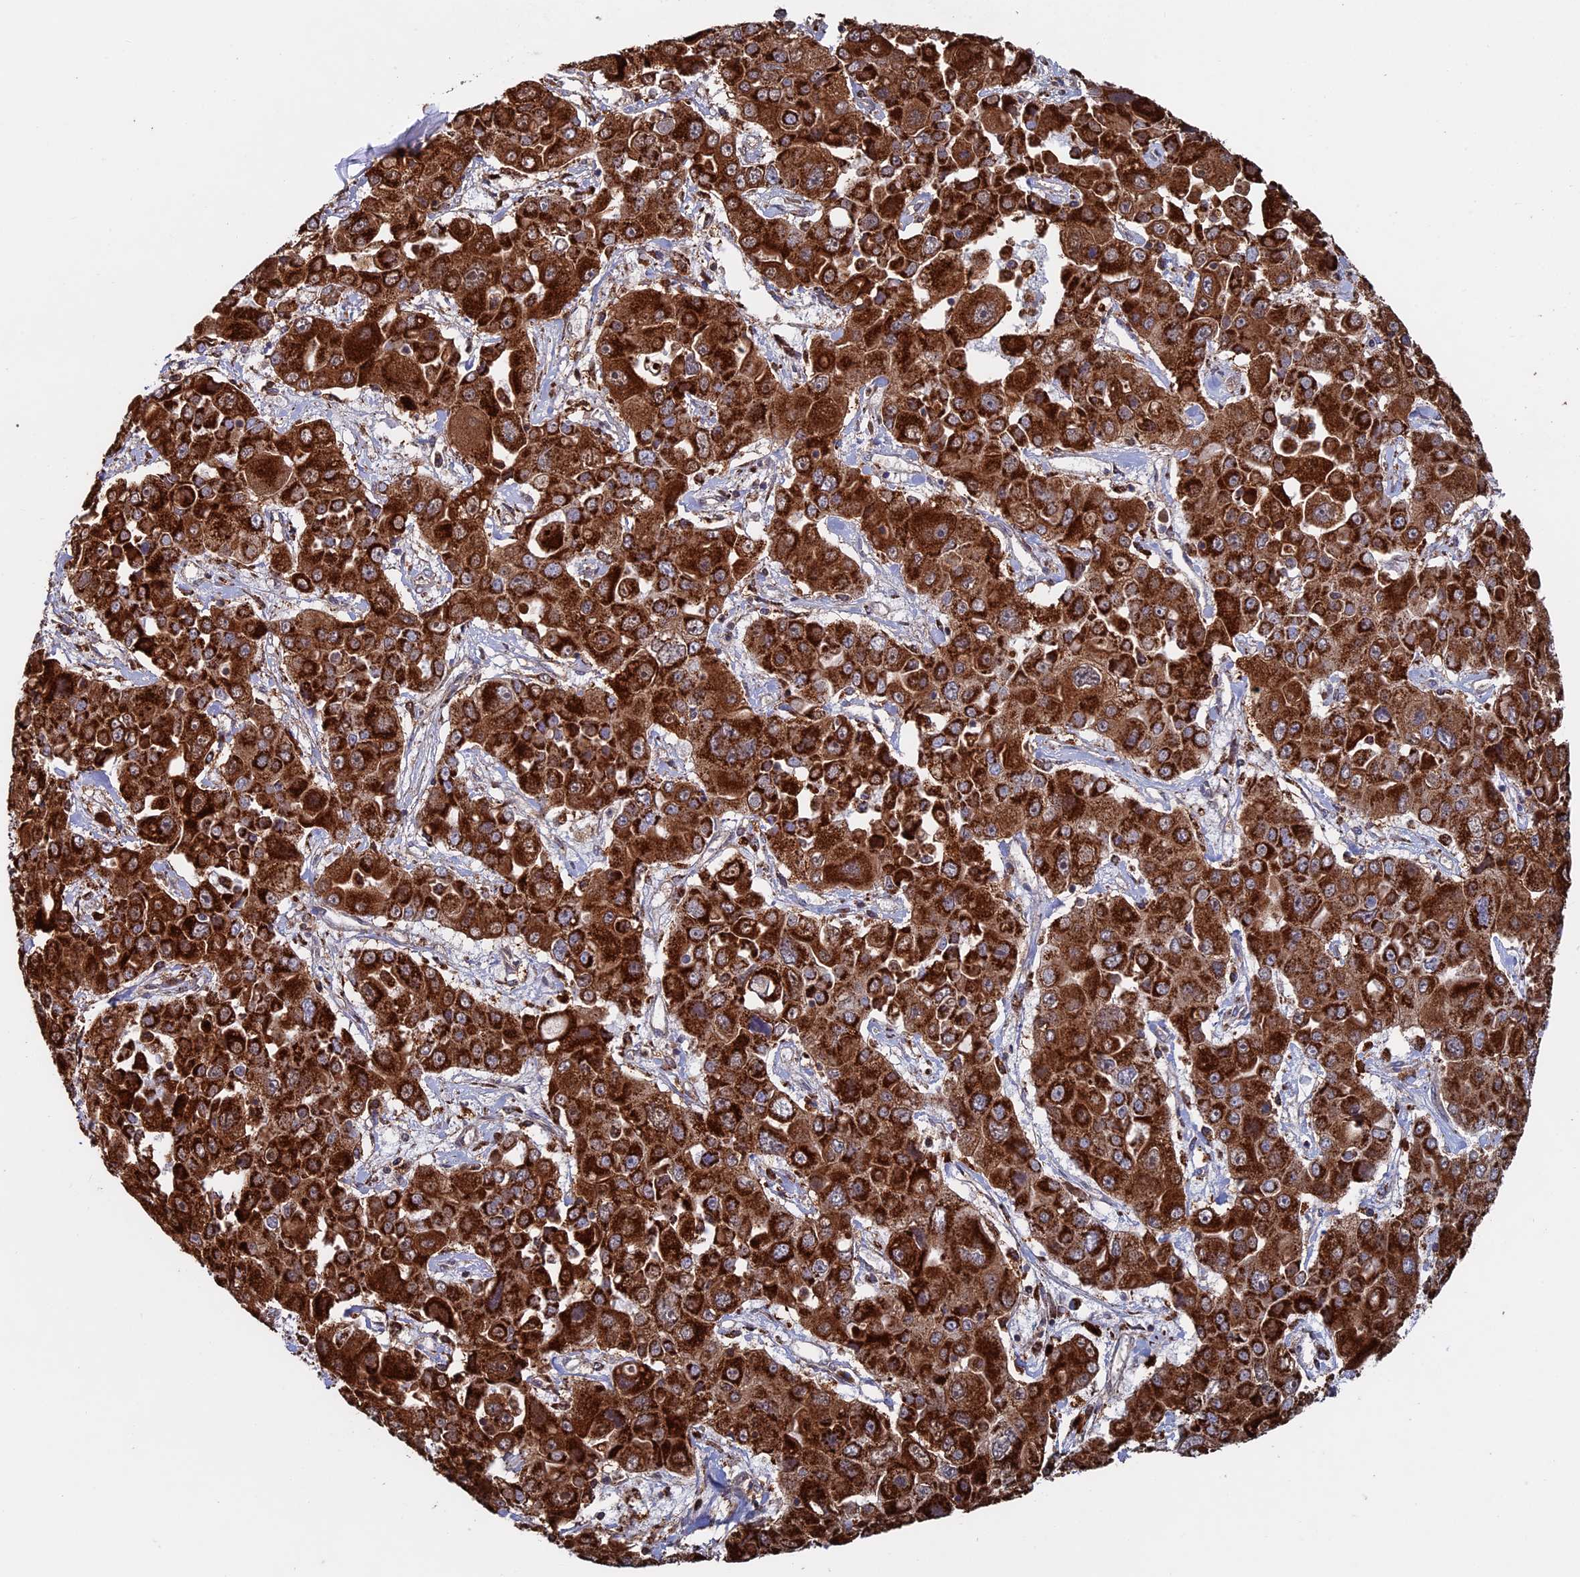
{"staining": {"intensity": "strong", "quantity": ">75%", "location": "cytoplasmic/membranous"}, "tissue": "liver cancer", "cell_type": "Tumor cells", "image_type": "cancer", "snomed": [{"axis": "morphology", "description": "Cholangiocarcinoma"}, {"axis": "topography", "description": "Liver"}], "caption": "Immunohistochemical staining of liver cancer shows strong cytoplasmic/membranous protein staining in approximately >75% of tumor cells.", "gene": "SEC24D", "patient": {"sex": "male", "age": 67}}